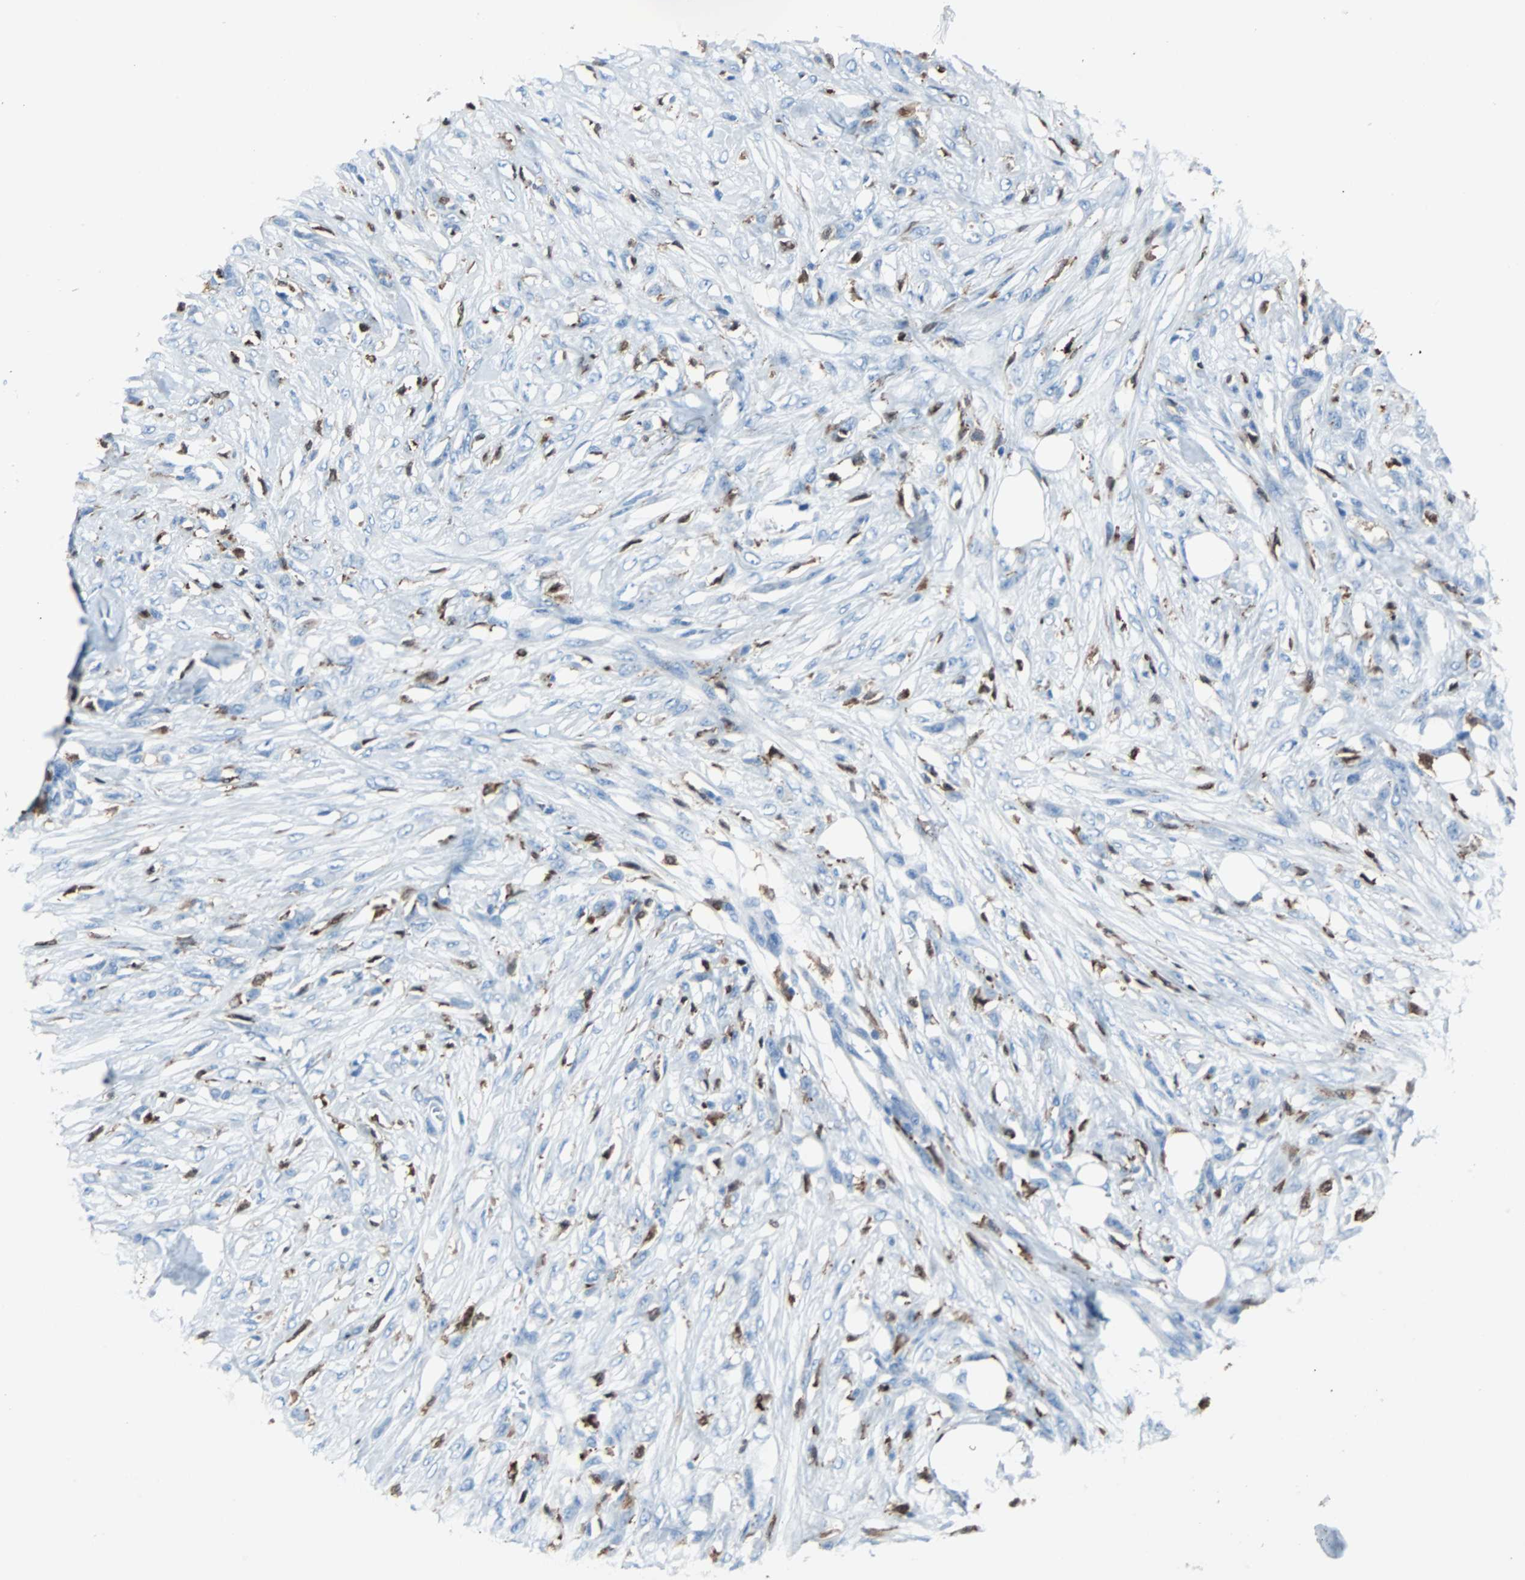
{"staining": {"intensity": "negative", "quantity": "none", "location": "none"}, "tissue": "skin cancer", "cell_type": "Tumor cells", "image_type": "cancer", "snomed": [{"axis": "morphology", "description": "Normal tissue, NOS"}, {"axis": "morphology", "description": "Squamous cell carcinoma, NOS"}, {"axis": "topography", "description": "Skin"}], "caption": "Protein analysis of squamous cell carcinoma (skin) exhibits no significant positivity in tumor cells. (Brightfield microscopy of DAB IHC at high magnification).", "gene": "SYK", "patient": {"sex": "female", "age": 59}}